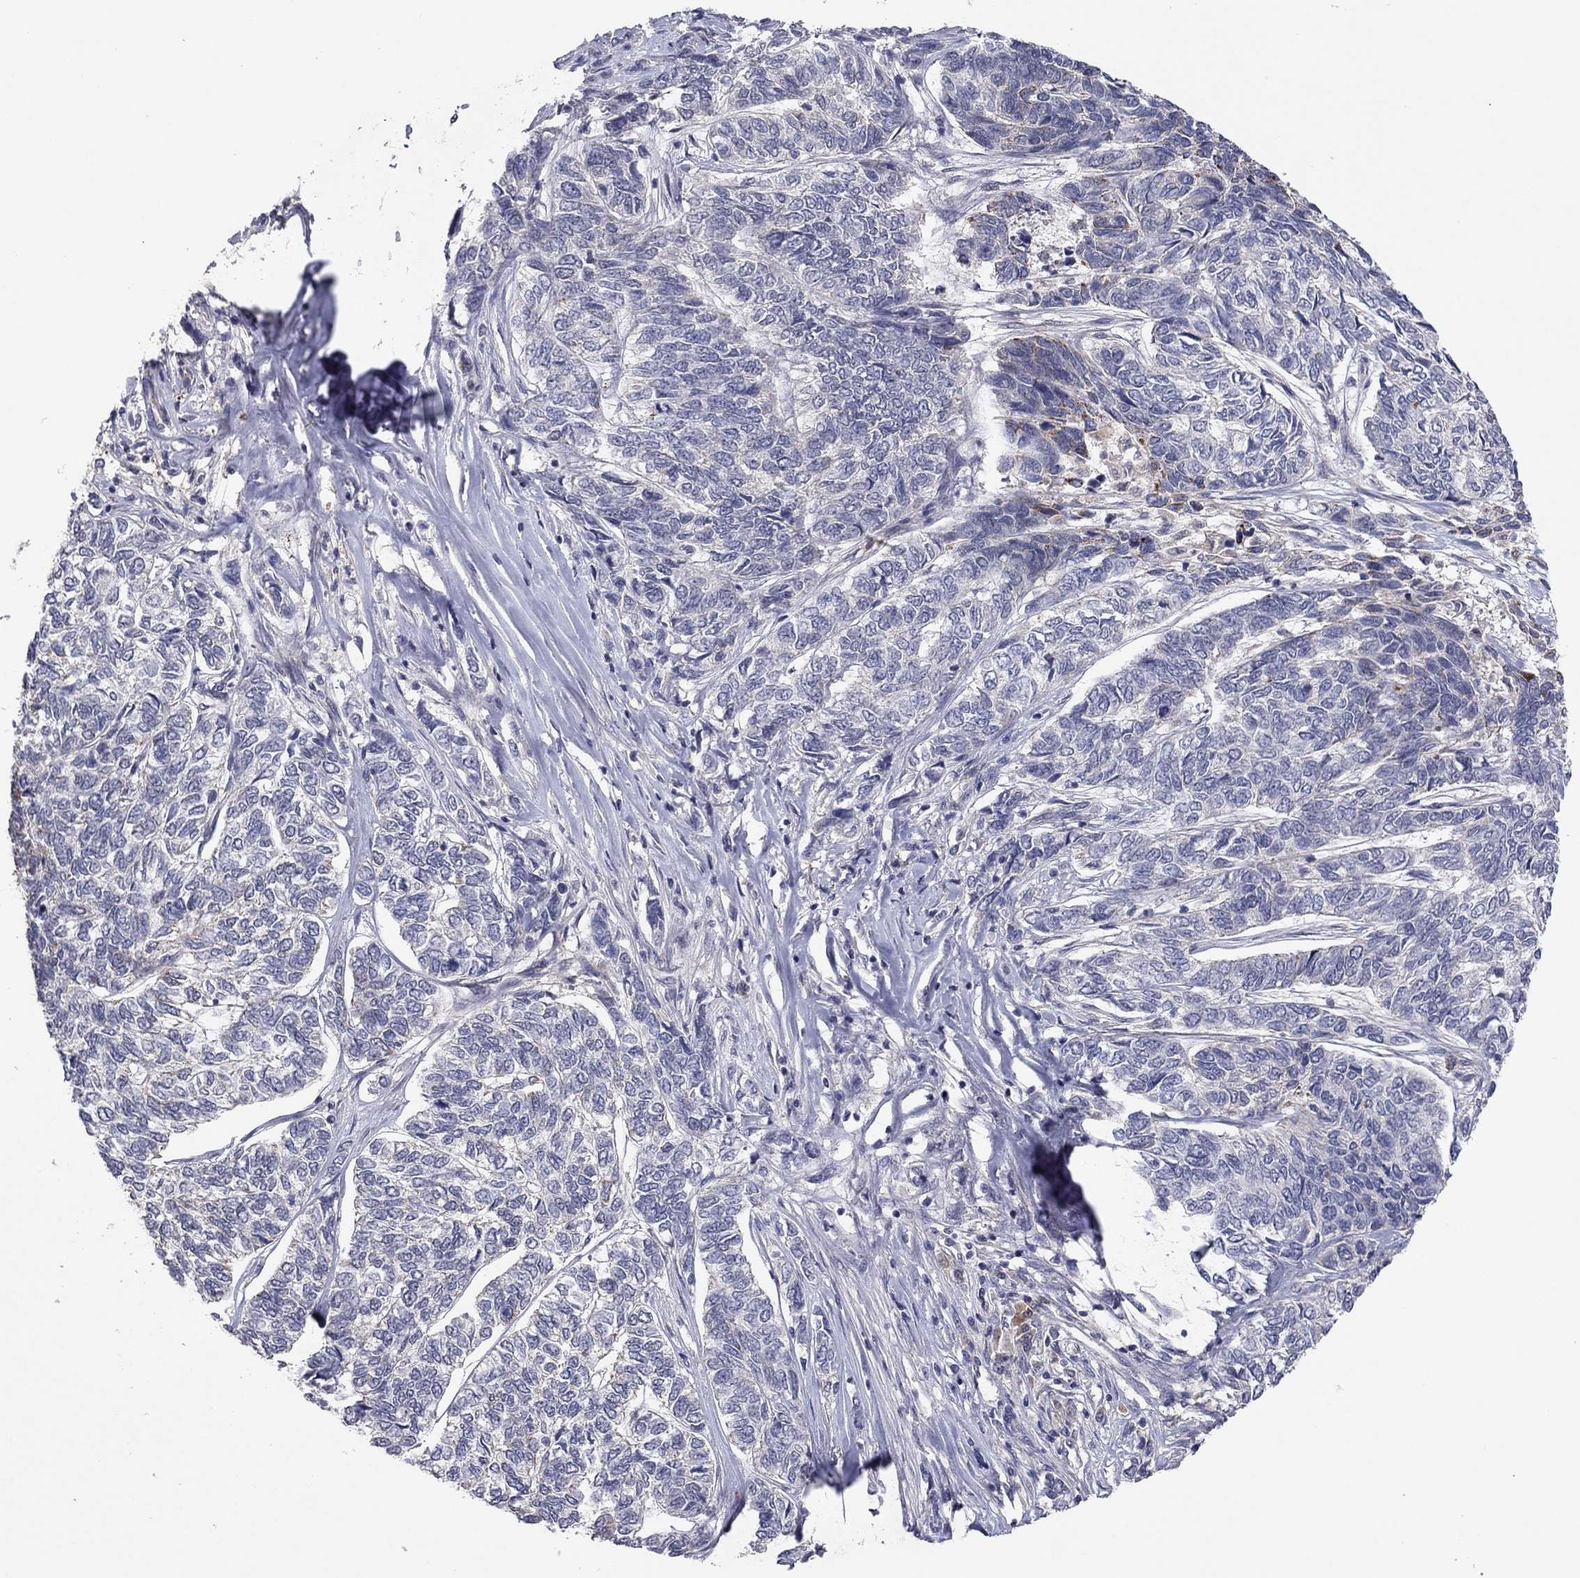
{"staining": {"intensity": "negative", "quantity": "none", "location": "none"}, "tissue": "skin cancer", "cell_type": "Tumor cells", "image_type": "cancer", "snomed": [{"axis": "morphology", "description": "Basal cell carcinoma"}, {"axis": "topography", "description": "Skin"}], "caption": "High magnification brightfield microscopy of skin cancer (basal cell carcinoma) stained with DAB (3,3'-diaminobenzidine) (brown) and counterstained with hematoxylin (blue): tumor cells show no significant expression.", "gene": "CRACDL", "patient": {"sex": "female", "age": 65}}